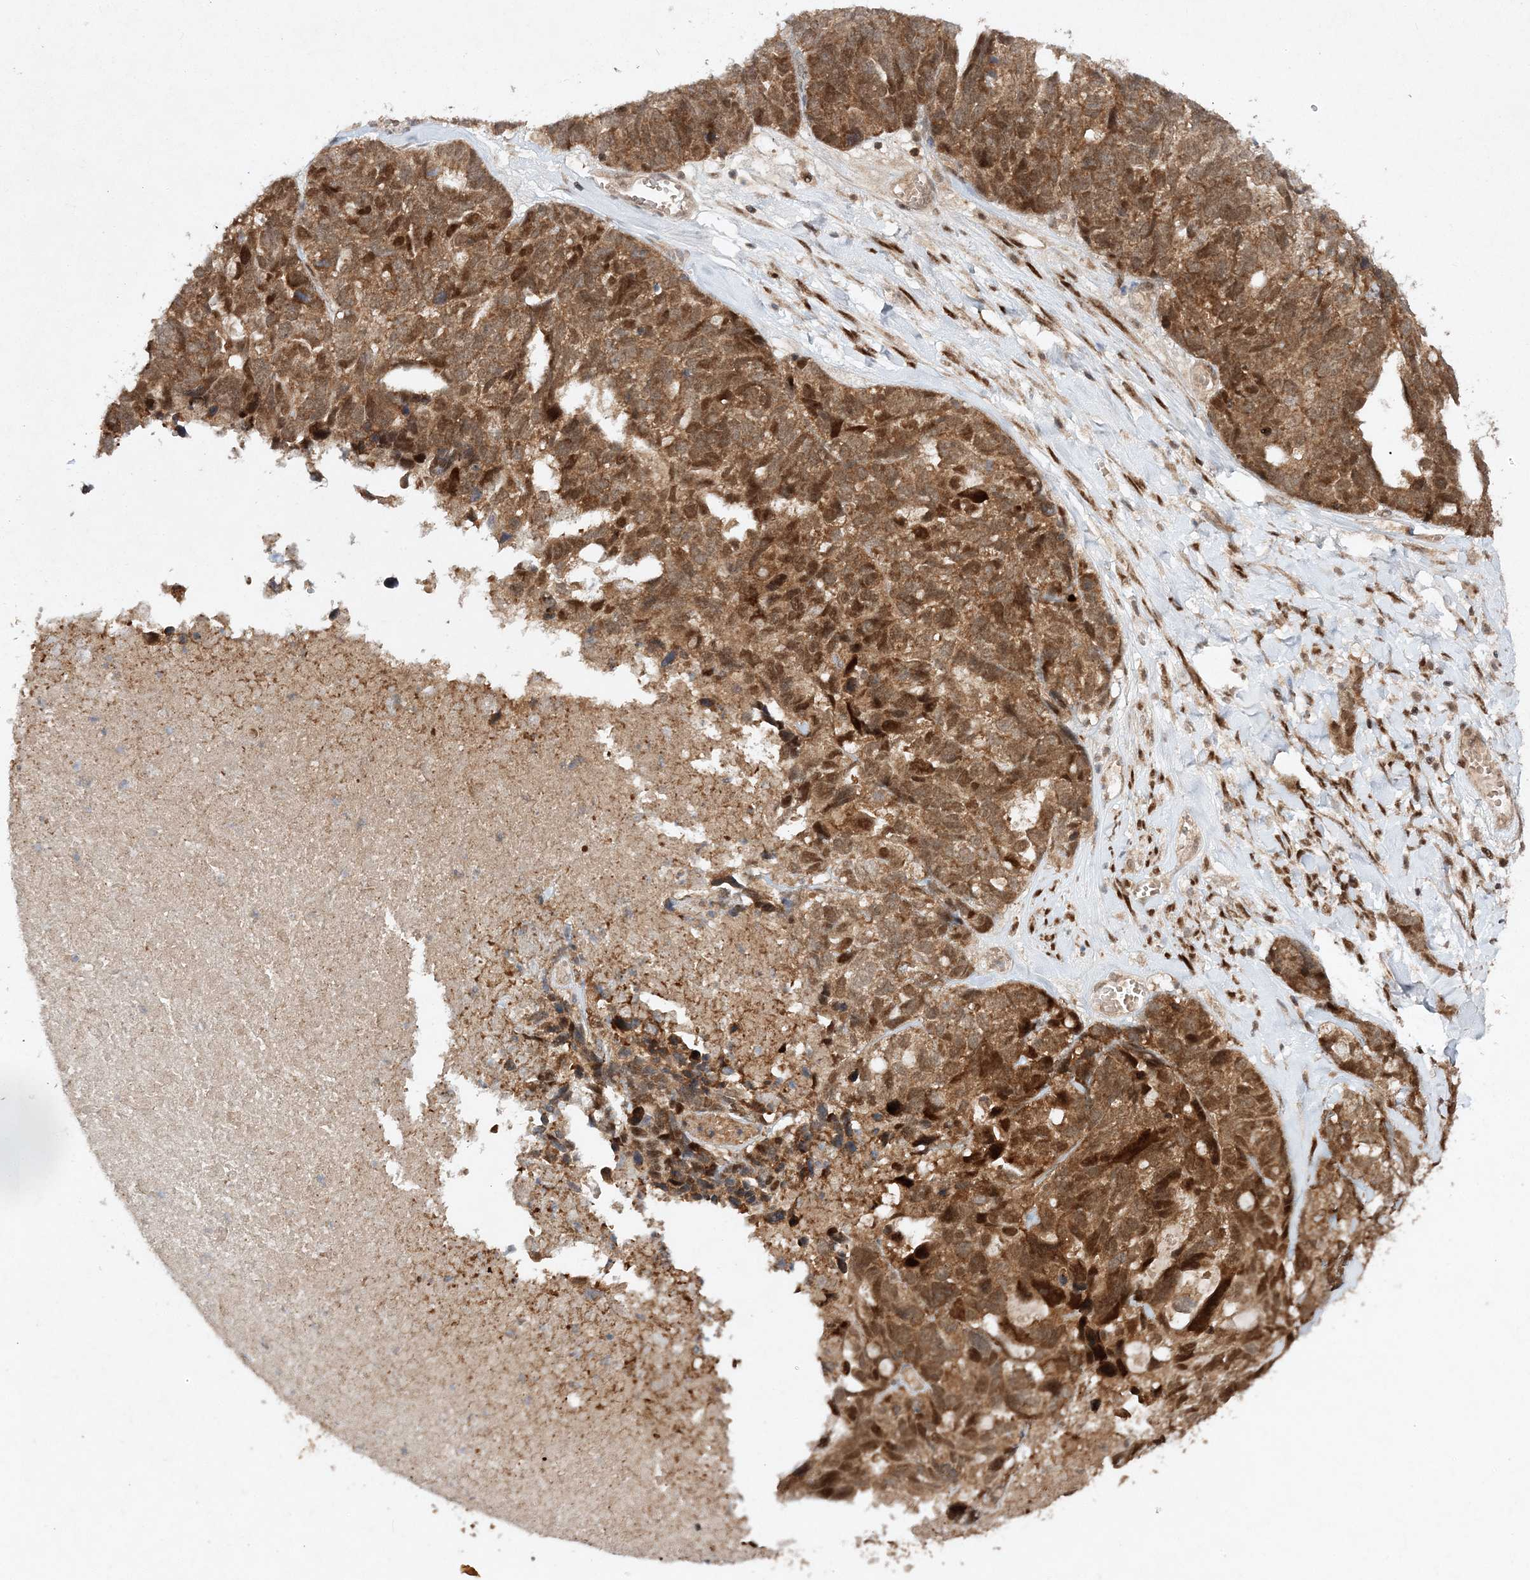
{"staining": {"intensity": "moderate", "quantity": ">75%", "location": "cytoplasmic/membranous,nuclear"}, "tissue": "ovarian cancer", "cell_type": "Tumor cells", "image_type": "cancer", "snomed": [{"axis": "morphology", "description": "Cystadenocarcinoma, serous, NOS"}, {"axis": "topography", "description": "Ovary"}], "caption": "Immunohistochemistry (IHC) staining of ovarian serous cystadenocarcinoma, which shows medium levels of moderate cytoplasmic/membranous and nuclear expression in approximately >75% of tumor cells indicating moderate cytoplasmic/membranous and nuclear protein positivity. The staining was performed using DAB (3,3'-diaminobenzidine) (brown) for protein detection and nuclei were counterstained in hematoxylin (blue).", "gene": "NIF3L1", "patient": {"sex": "female", "age": 79}}